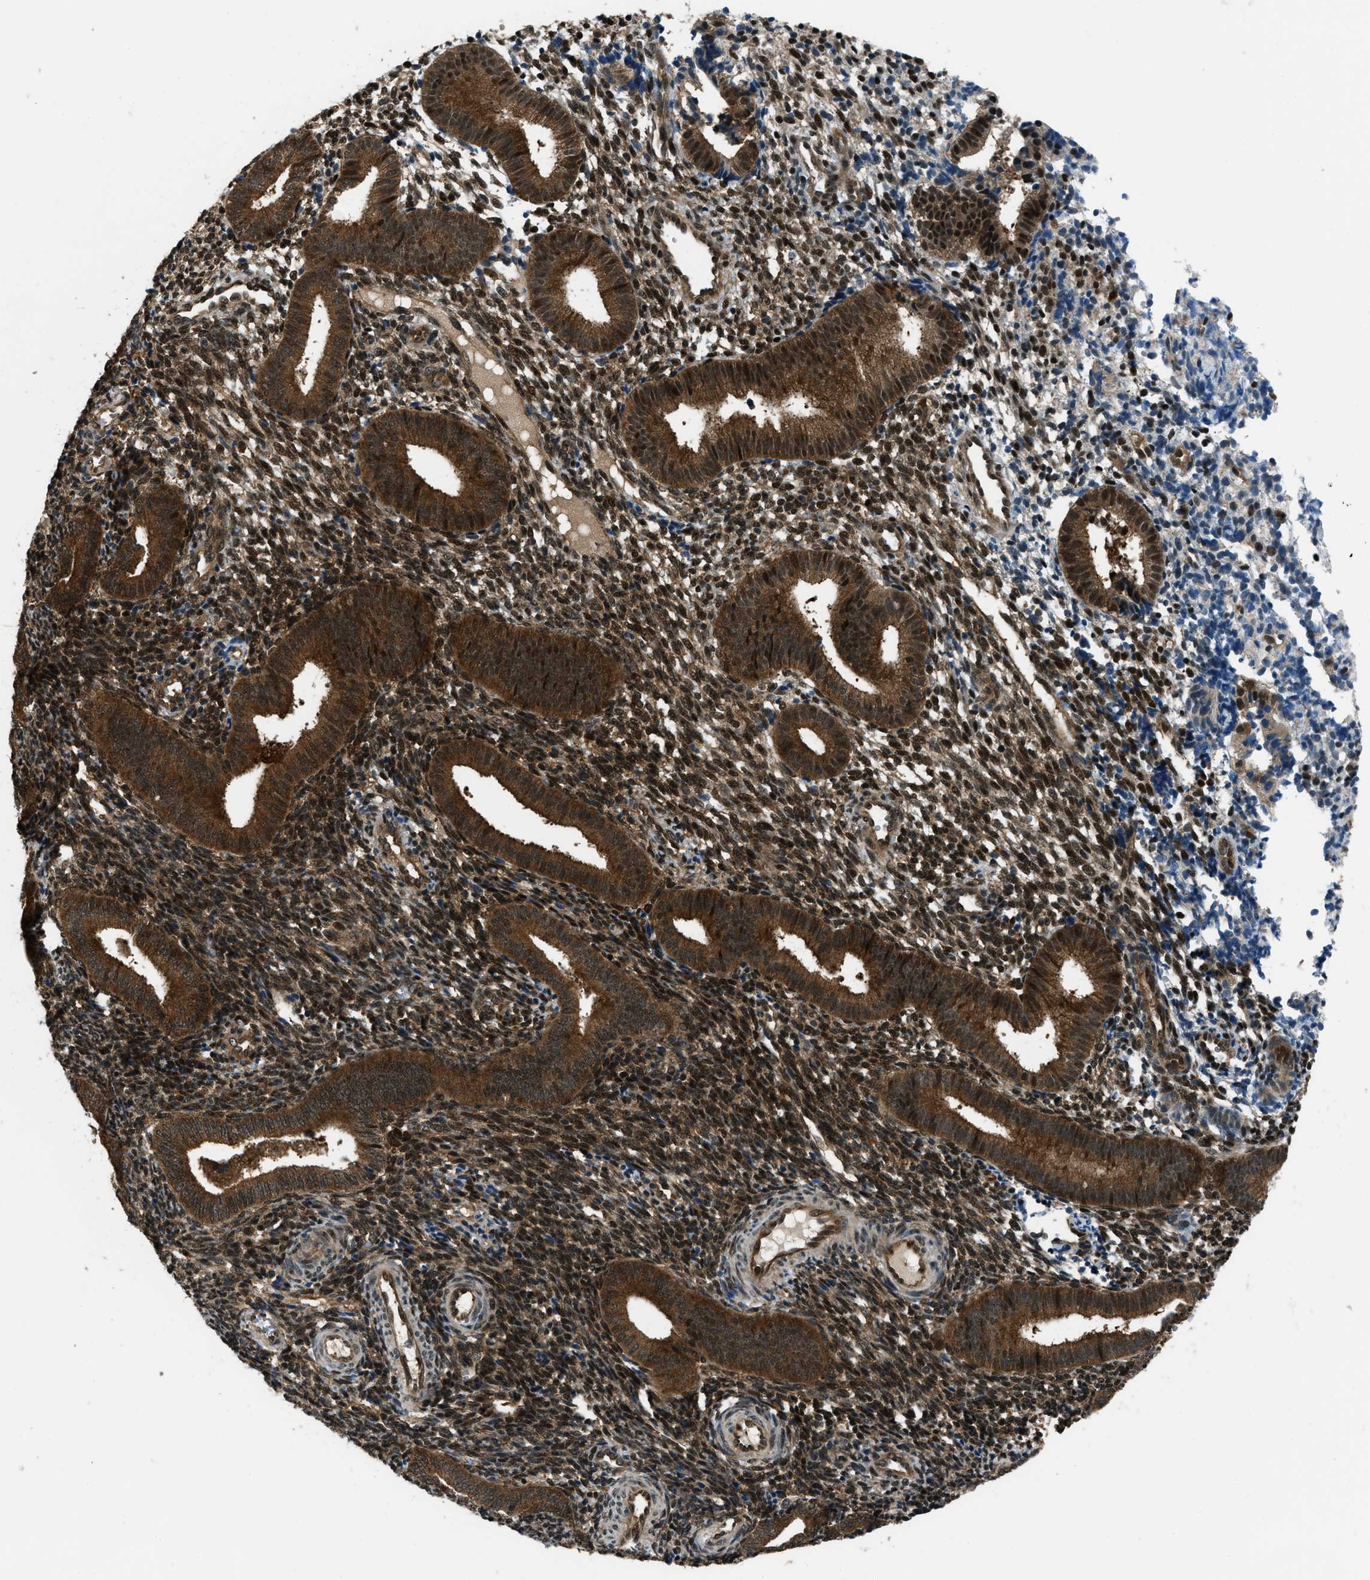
{"staining": {"intensity": "strong", "quantity": "25%-75%", "location": "cytoplasmic/membranous,nuclear"}, "tissue": "endometrium", "cell_type": "Cells in endometrial stroma", "image_type": "normal", "snomed": [{"axis": "morphology", "description": "Normal tissue, NOS"}, {"axis": "topography", "description": "Uterus"}, {"axis": "topography", "description": "Endometrium"}], "caption": "An image of human endometrium stained for a protein shows strong cytoplasmic/membranous,nuclear brown staining in cells in endometrial stroma. The staining is performed using DAB (3,3'-diaminobenzidine) brown chromogen to label protein expression. The nuclei are counter-stained blue using hematoxylin.", "gene": "NUDCD3", "patient": {"sex": "female", "age": 33}}